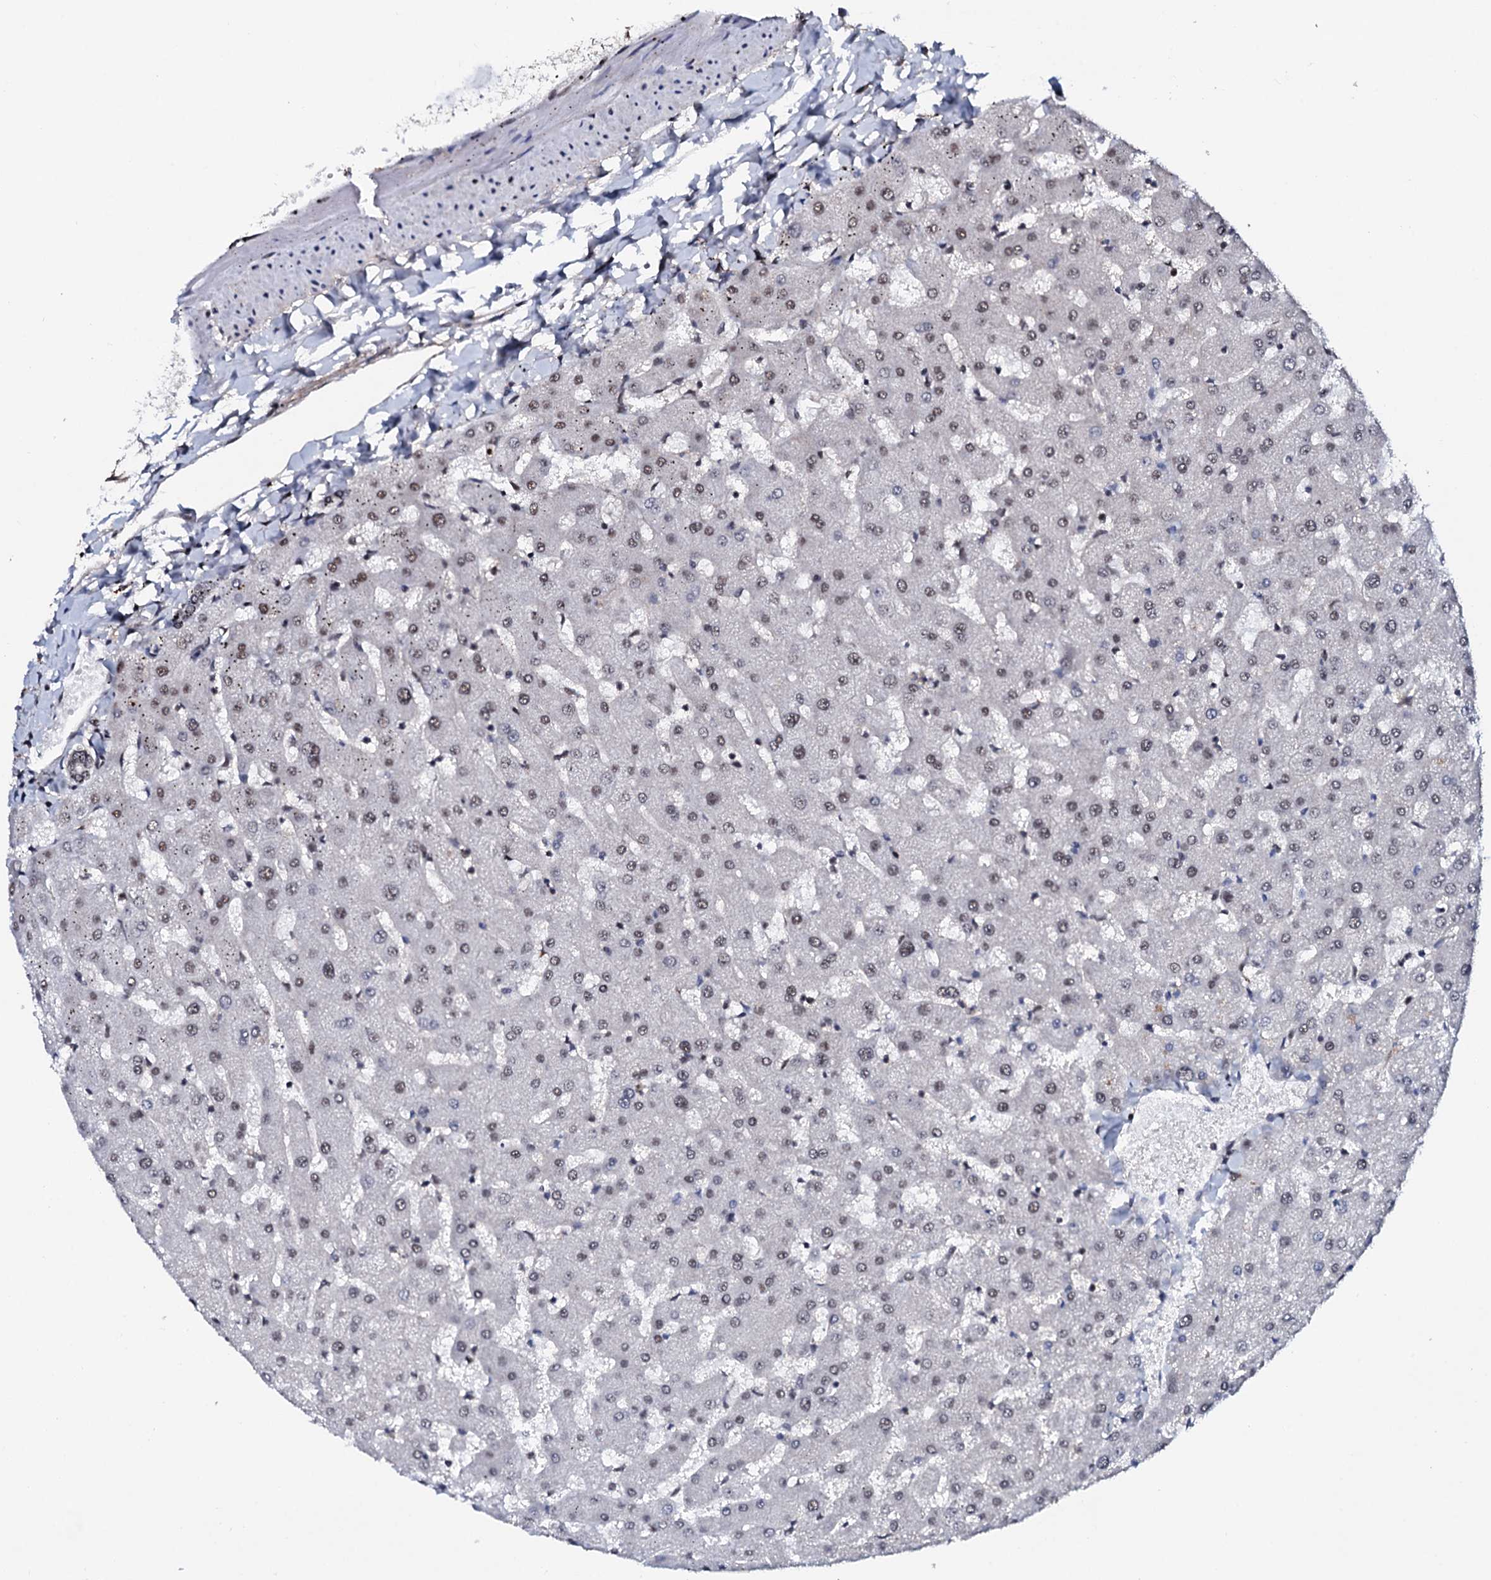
{"staining": {"intensity": "weak", "quantity": "25%-75%", "location": "nuclear"}, "tissue": "liver", "cell_type": "Cholangiocytes", "image_type": "normal", "snomed": [{"axis": "morphology", "description": "Normal tissue, NOS"}, {"axis": "topography", "description": "Liver"}], "caption": "The histopathology image reveals immunohistochemical staining of unremarkable liver. There is weak nuclear expression is appreciated in approximately 25%-75% of cholangiocytes. (DAB (3,3'-diaminobenzidine) = brown stain, brightfield microscopy at high magnification).", "gene": "PRPF18", "patient": {"sex": "female", "age": 63}}